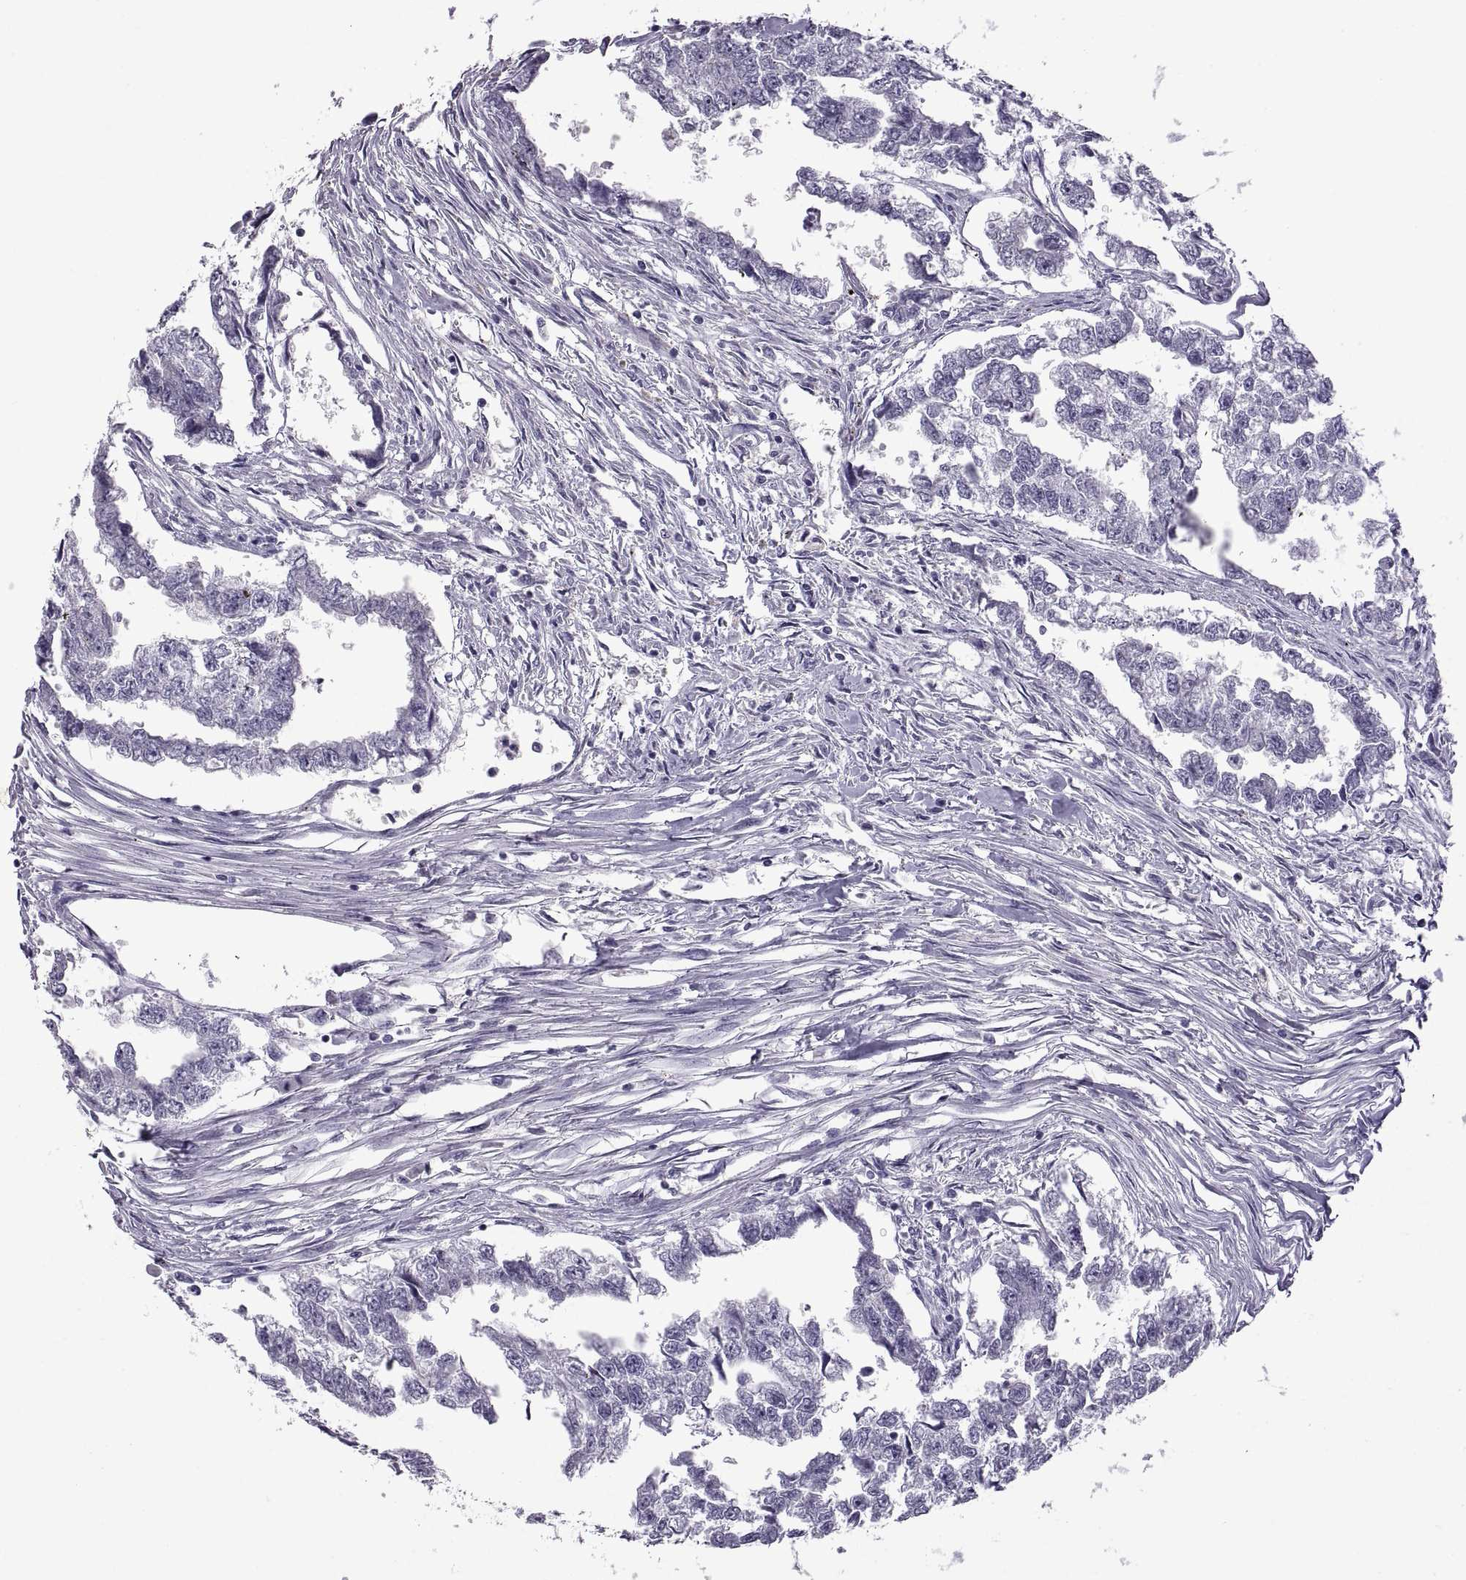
{"staining": {"intensity": "negative", "quantity": "none", "location": "none"}, "tissue": "testis cancer", "cell_type": "Tumor cells", "image_type": "cancer", "snomed": [{"axis": "morphology", "description": "Carcinoma, Embryonal, NOS"}, {"axis": "morphology", "description": "Teratoma, malignant, NOS"}, {"axis": "topography", "description": "Testis"}], "caption": "High magnification brightfield microscopy of embryonal carcinoma (testis) stained with DAB (3,3'-diaminobenzidine) (brown) and counterstained with hematoxylin (blue): tumor cells show no significant positivity.", "gene": "RDM1", "patient": {"sex": "male", "age": 44}}